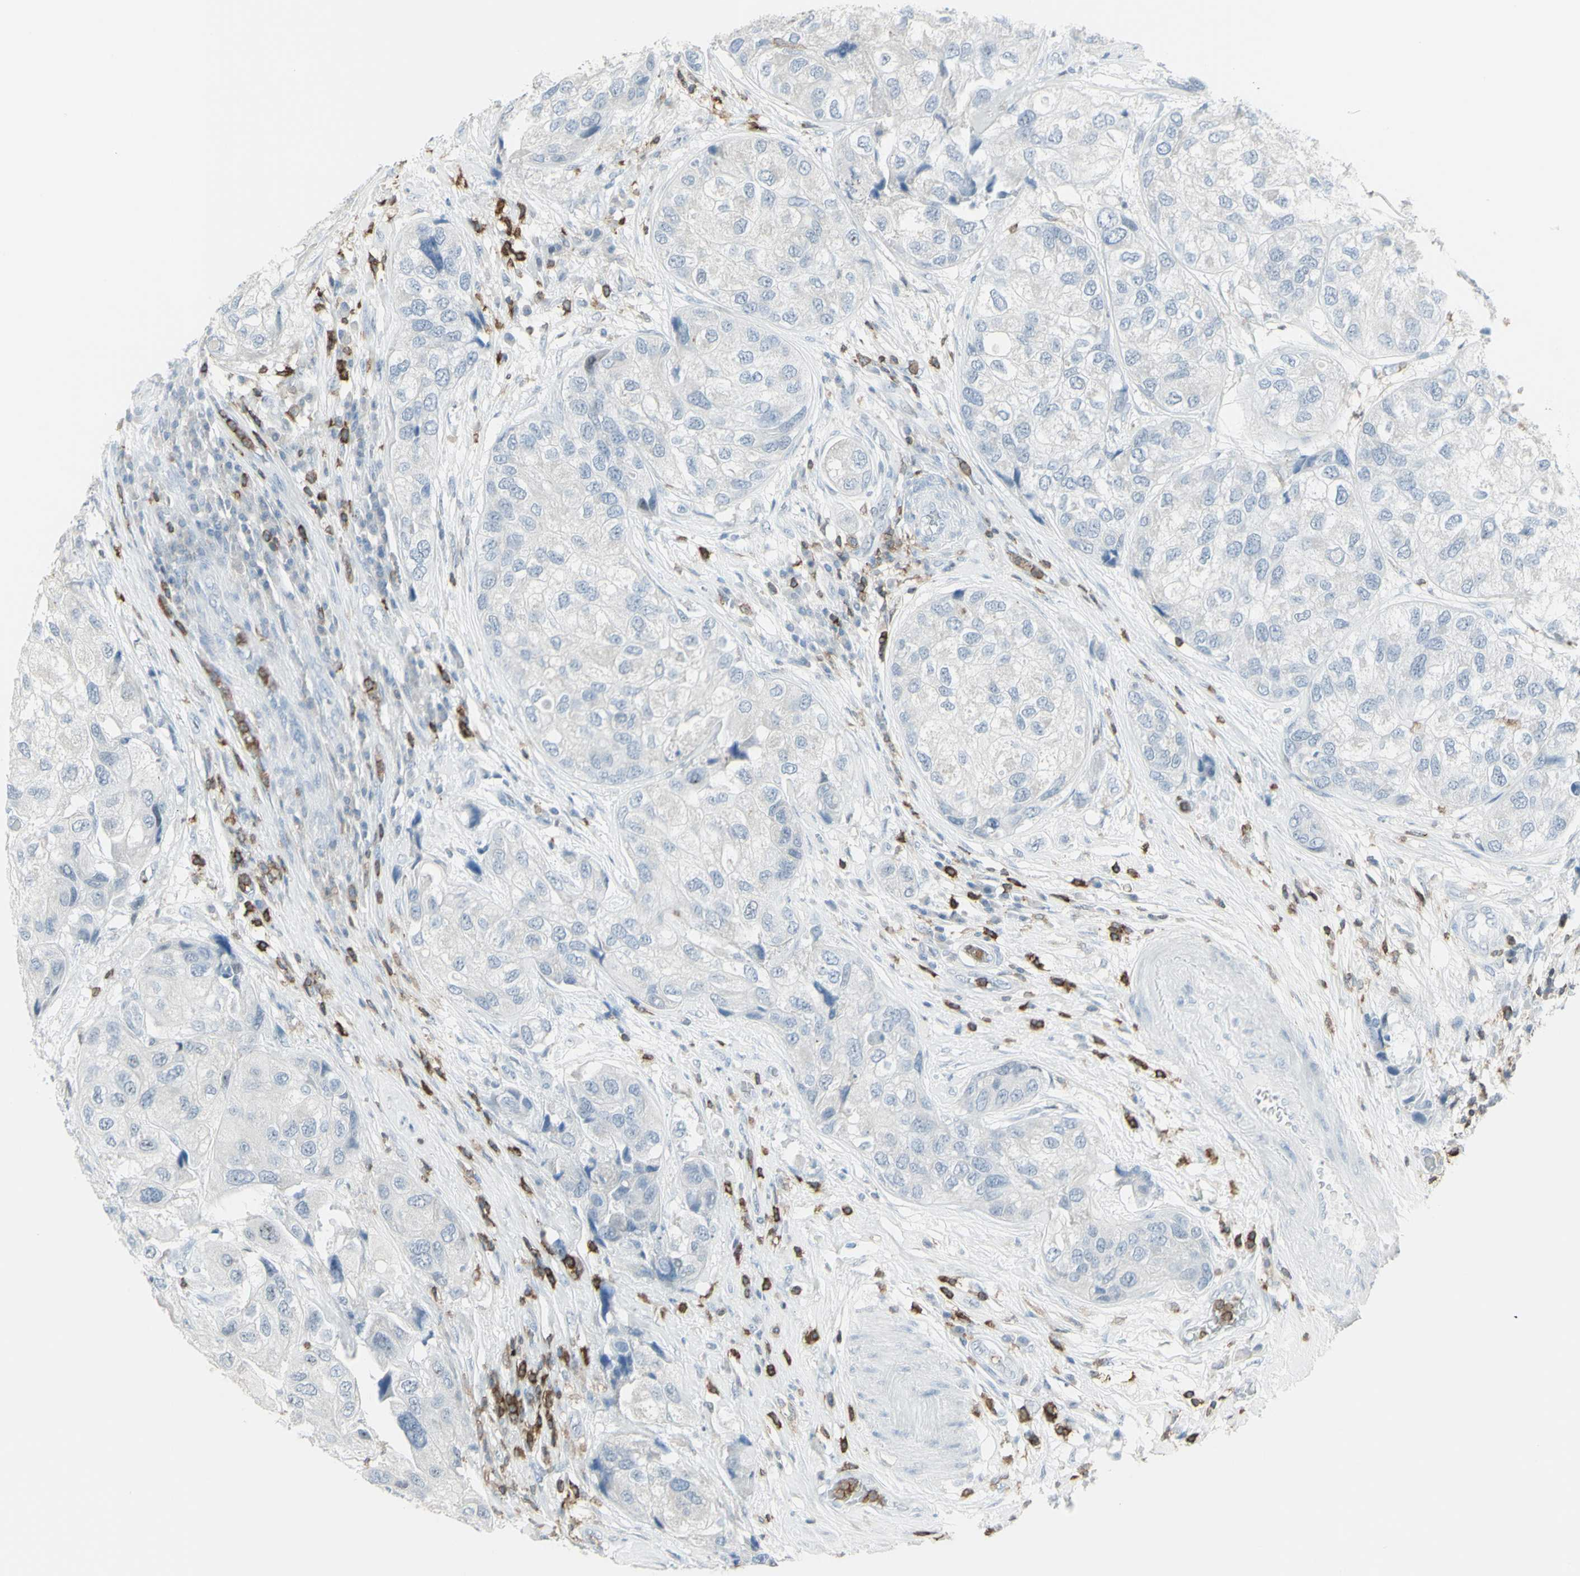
{"staining": {"intensity": "negative", "quantity": "none", "location": "none"}, "tissue": "urothelial cancer", "cell_type": "Tumor cells", "image_type": "cancer", "snomed": [{"axis": "morphology", "description": "Urothelial carcinoma, High grade"}, {"axis": "topography", "description": "Urinary bladder"}], "caption": "The micrograph reveals no staining of tumor cells in urothelial carcinoma (high-grade).", "gene": "NRG1", "patient": {"sex": "female", "age": 64}}